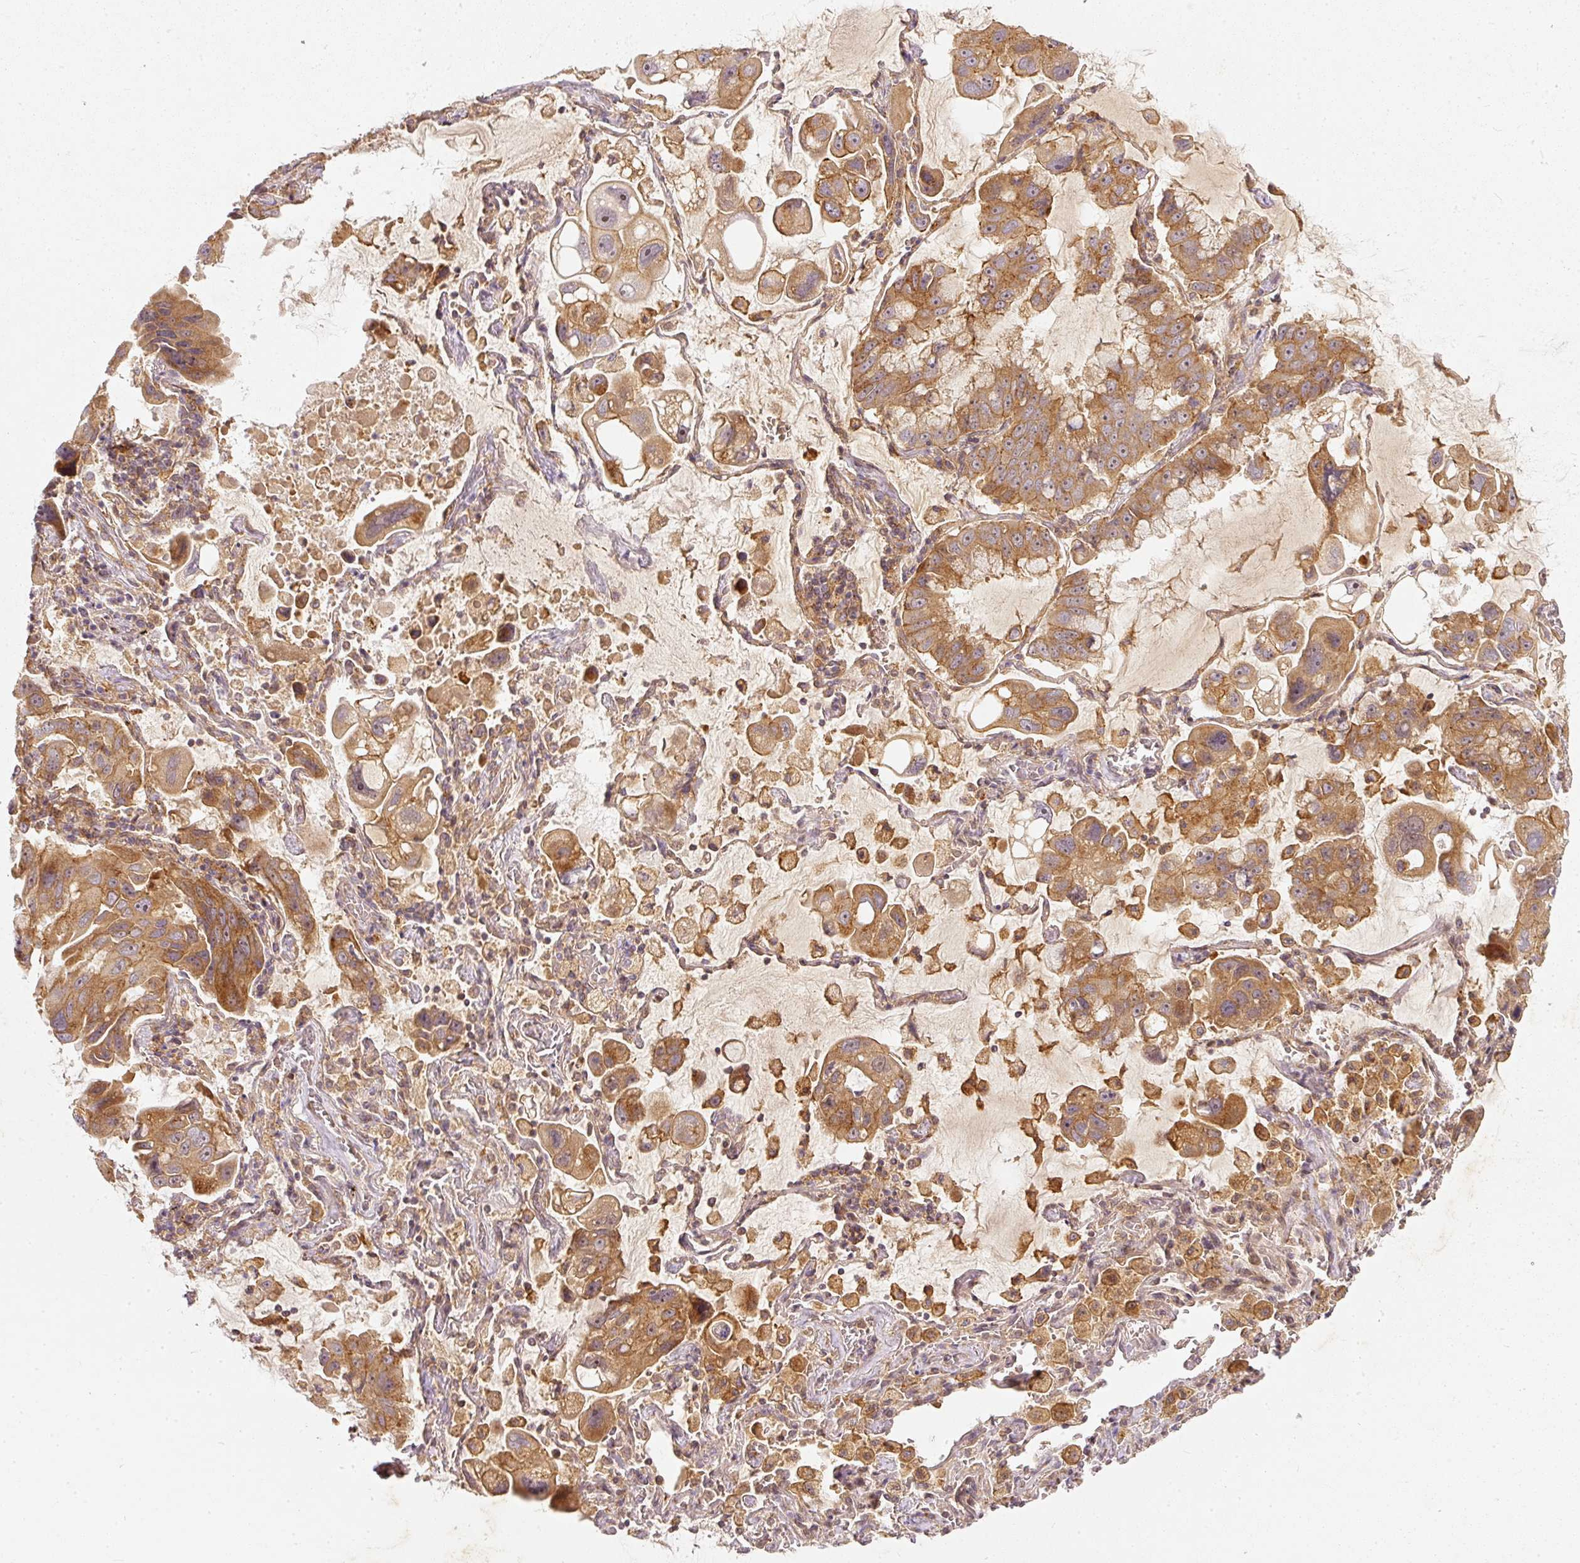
{"staining": {"intensity": "moderate", "quantity": ">75%", "location": "cytoplasmic/membranous"}, "tissue": "lung cancer", "cell_type": "Tumor cells", "image_type": "cancer", "snomed": [{"axis": "morphology", "description": "Adenocarcinoma, NOS"}, {"axis": "topography", "description": "Lung"}], "caption": "The histopathology image shows immunohistochemical staining of lung adenocarcinoma. There is moderate cytoplasmic/membranous positivity is identified in approximately >75% of tumor cells.", "gene": "ZNF580", "patient": {"sex": "male", "age": 64}}